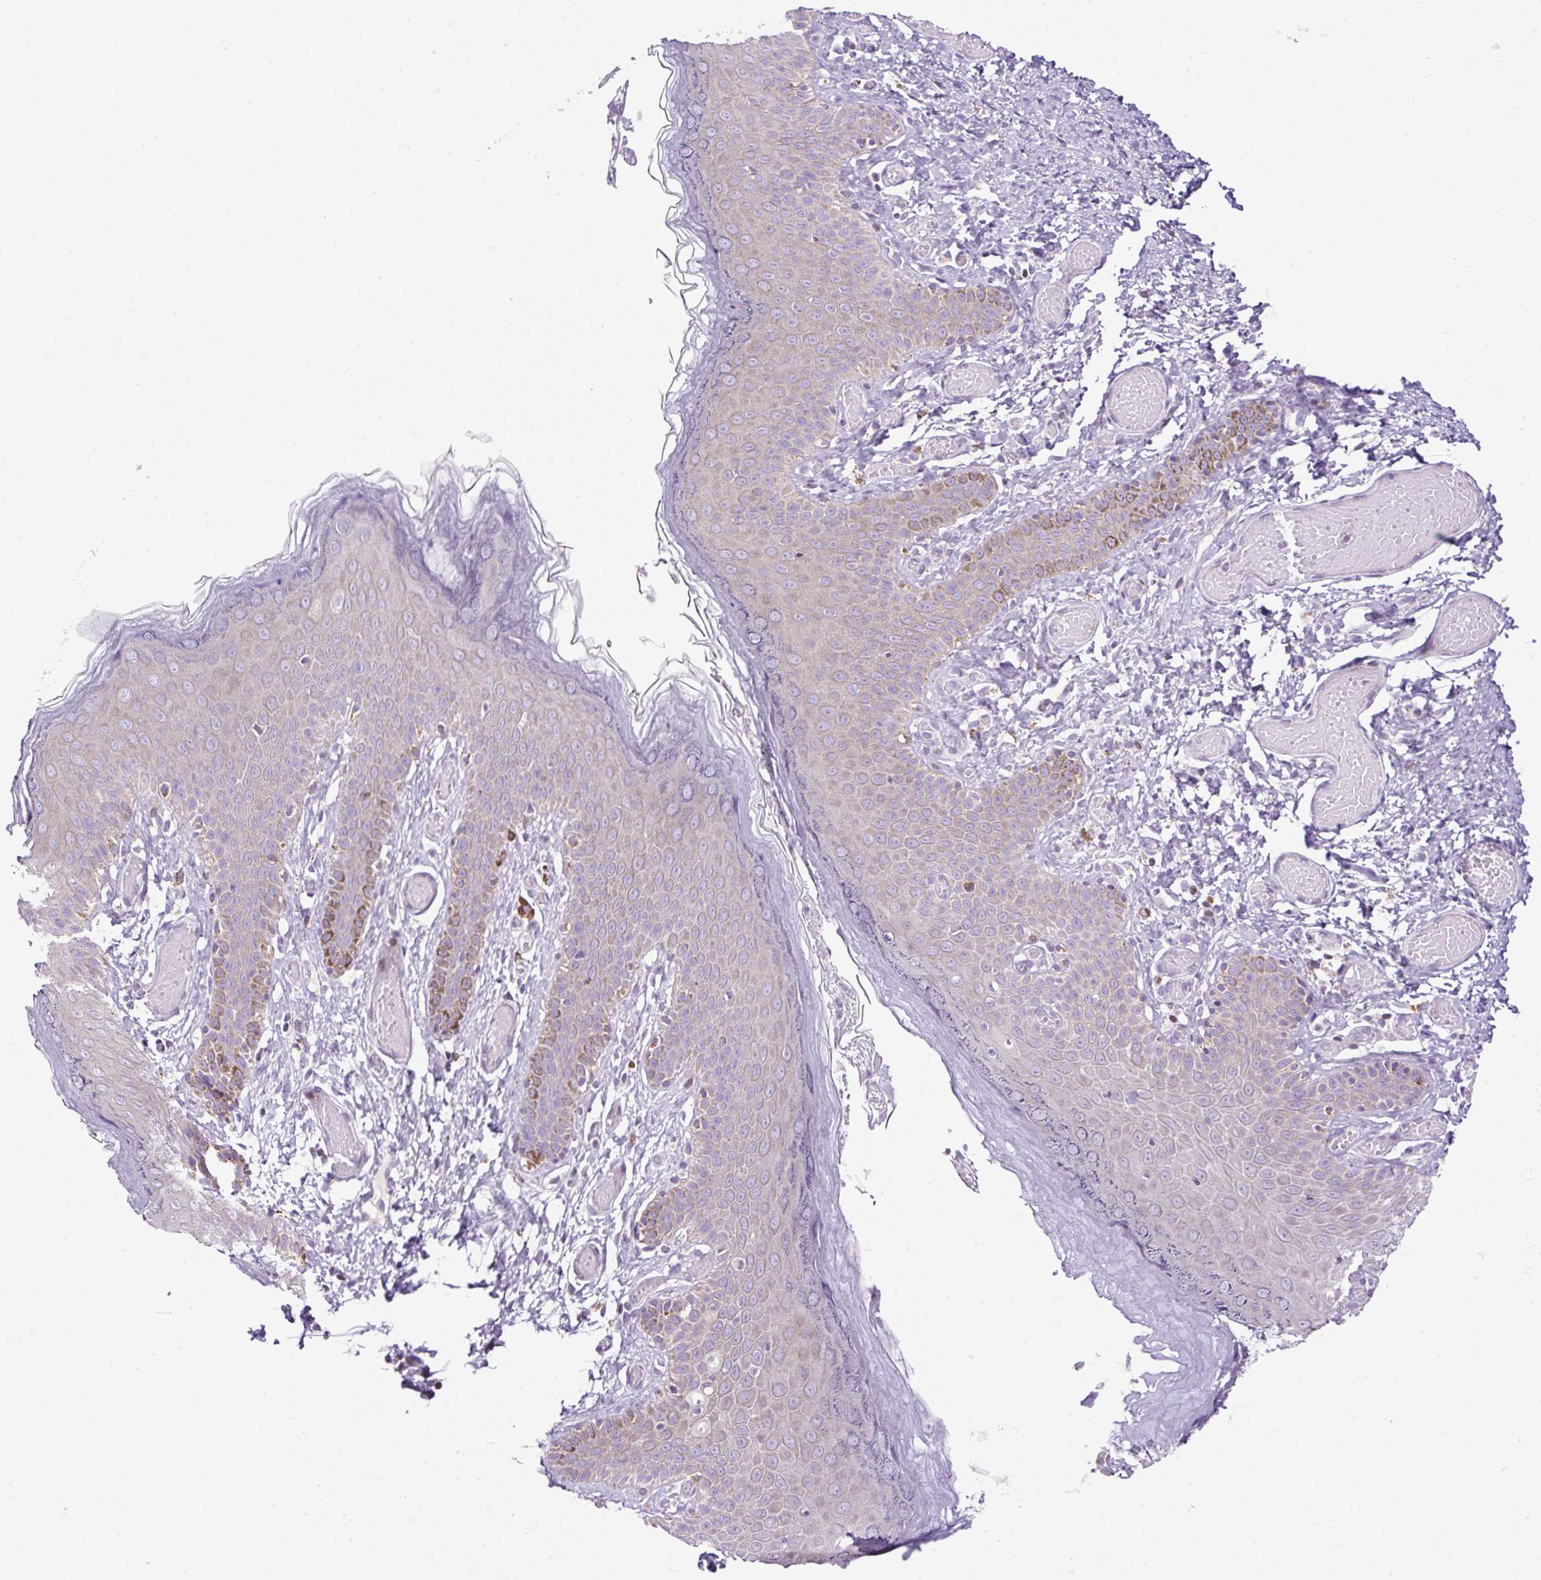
{"staining": {"intensity": "moderate", "quantity": "25%-75%", "location": "cytoplasmic/membranous"}, "tissue": "skin", "cell_type": "Epidermal cells", "image_type": "normal", "snomed": [{"axis": "morphology", "description": "Normal tissue, NOS"}, {"axis": "topography", "description": "Anal"}], "caption": "A micrograph of skin stained for a protein shows moderate cytoplasmic/membranous brown staining in epidermal cells. Nuclei are stained in blue.", "gene": "FMC1", "patient": {"sex": "female", "age": 40}}